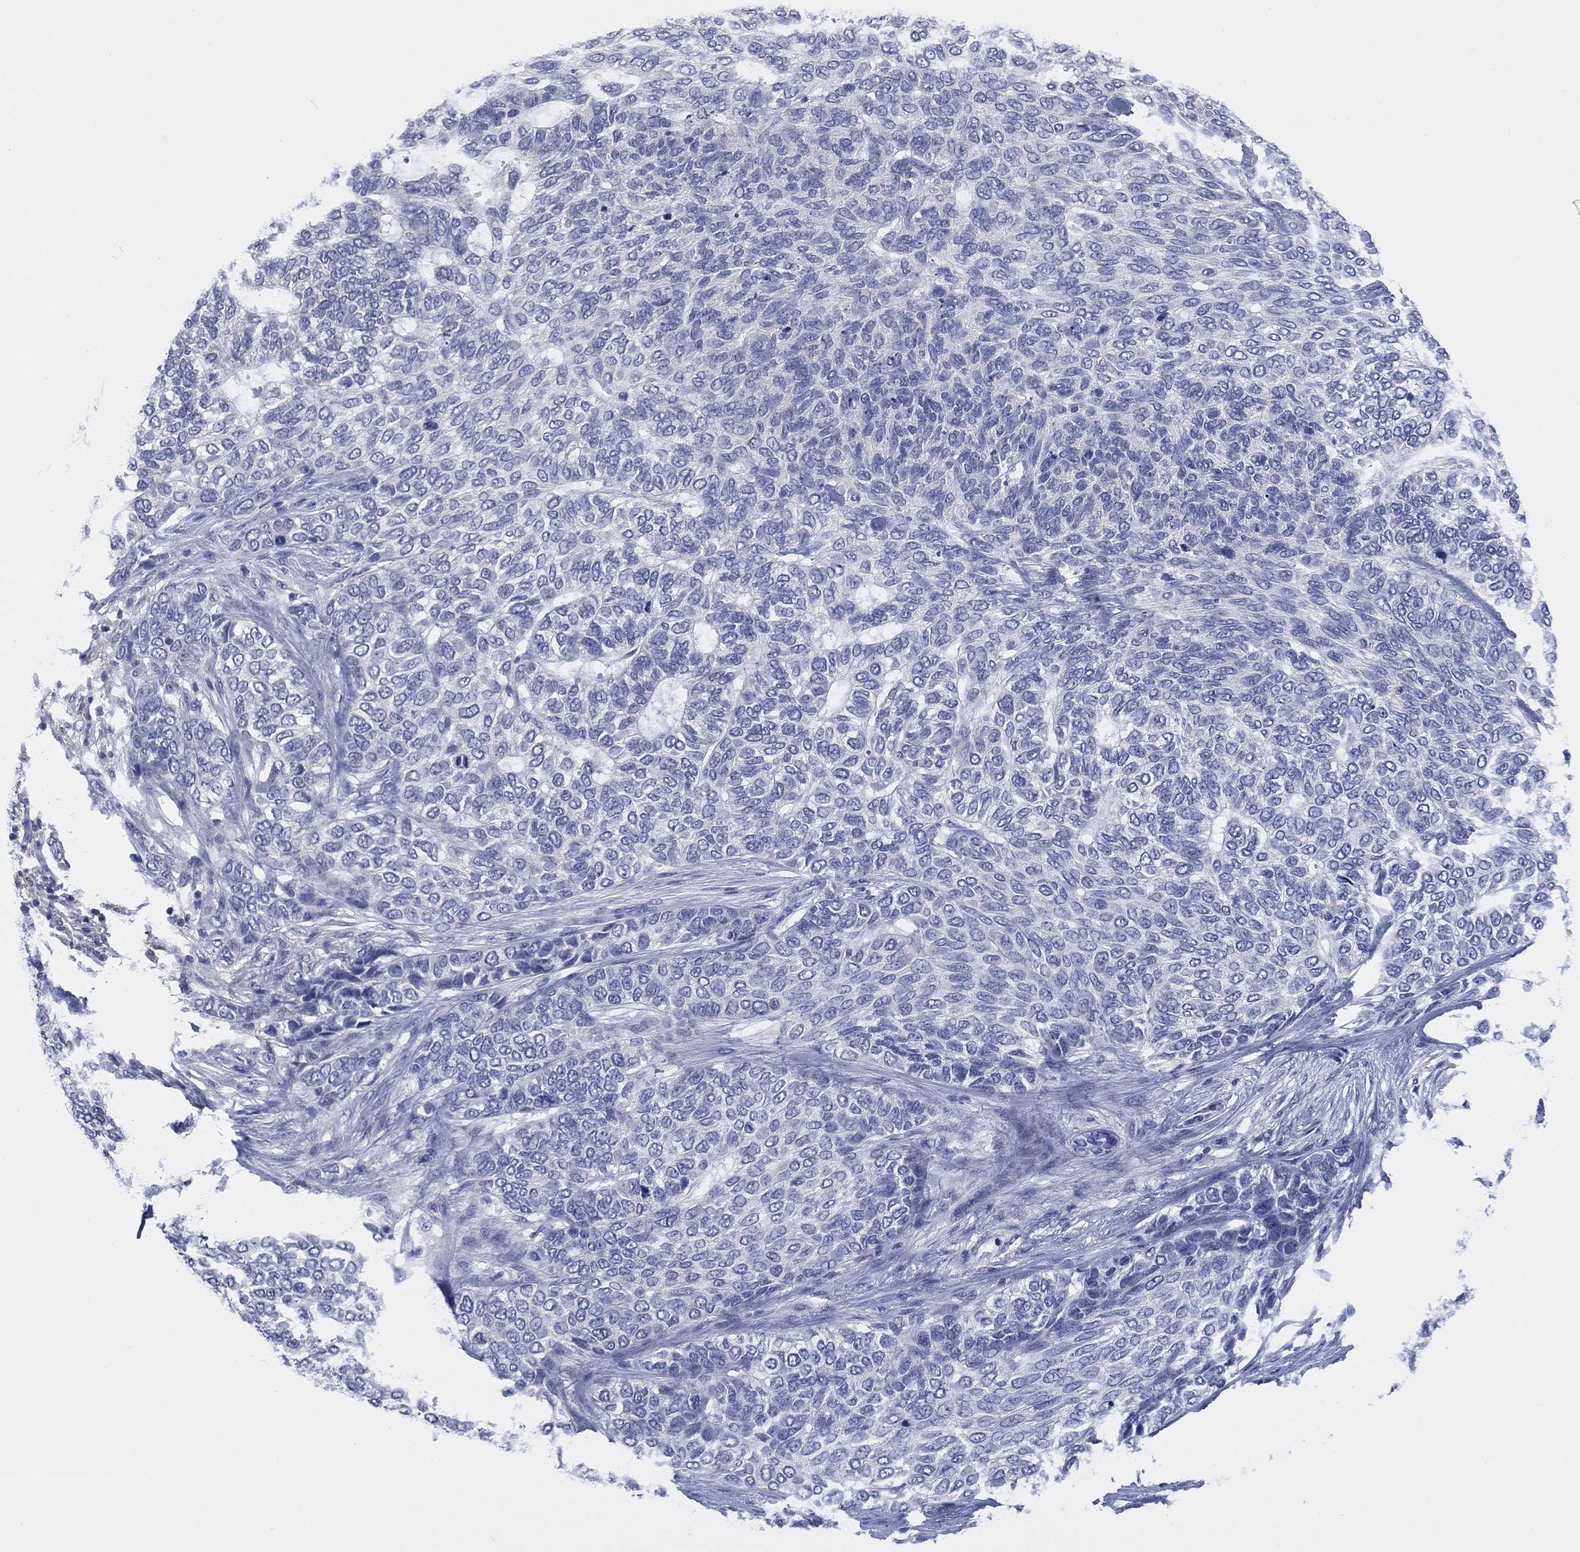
{"staining": {"intensity": "negative", "quantity": "none", "location": "none"}, "tissue": "skin cancer", "cell_type": "Tumor cells", "image_type": "cancer", "snomed": [{"axis": "morphology", "description": "Basal cell carcinoma"}, {"axis": "topography", "description": "Skin"}], "caption": "DAB (3,3'-diaminobenzidine) immunohistochemical staining of skin cancer (basal cell carcinoma) reveals no significant expression in tumor cells.", "gene": "FER1L6", "patient": {"sex": "female", "age": 65}}